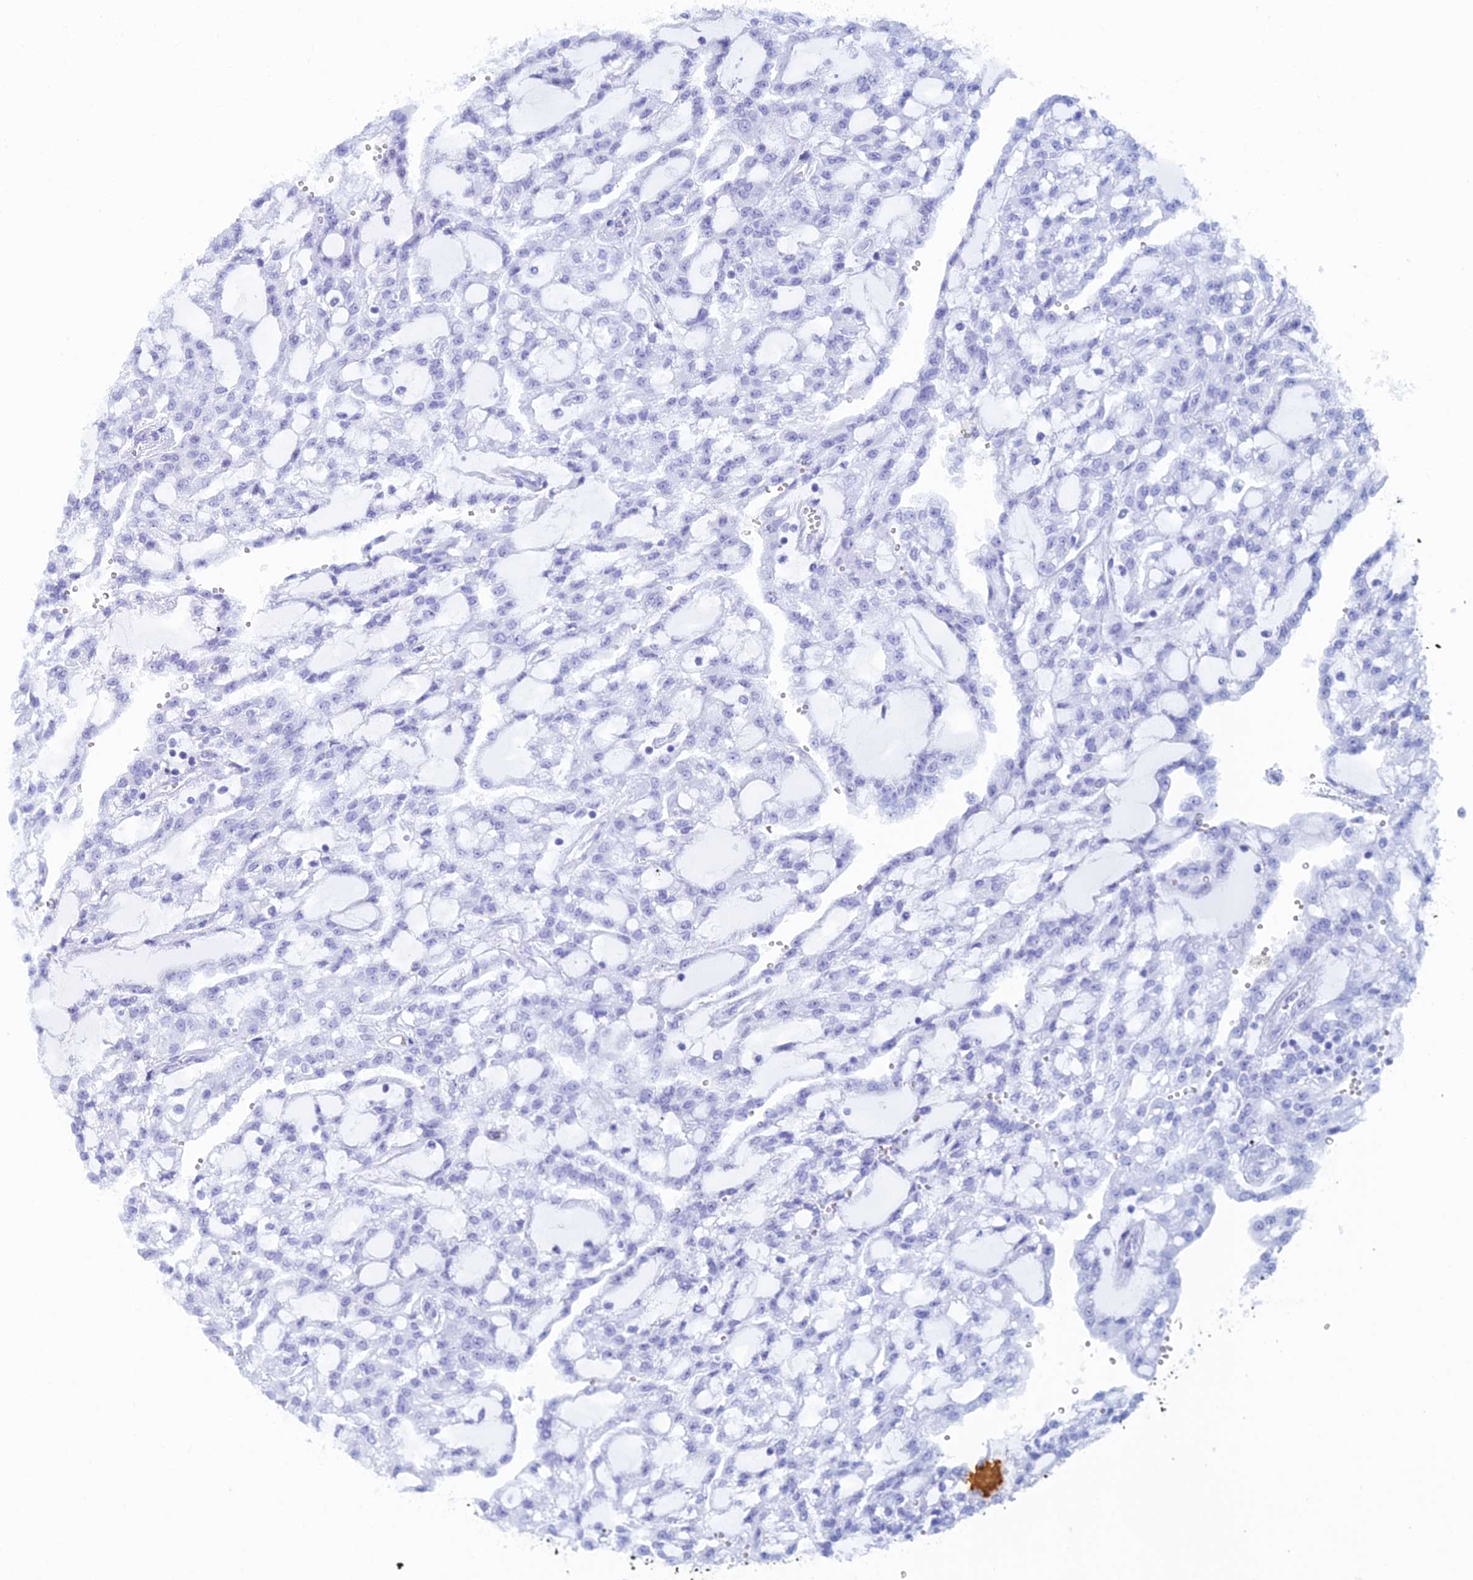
{"staining": {"intensity": "negative", "quantity": "none", "location": "none"}, "tissue": "renal cancer", "cell_type": "Tumor cells", "image_type": "cancer", "snomed": [{"axis": "morphology", "description": "Adenocarcinoma, NOS"}, {"axis": "topography", "description": "Kidney"}], "caption": "This is an immunohistochemistry micrograph of renal cancer (adenocarcinoma). There is no positivity in tumor cells.", "gene": "FERD3L", "patient": {"sex": "male", "age": 63}}